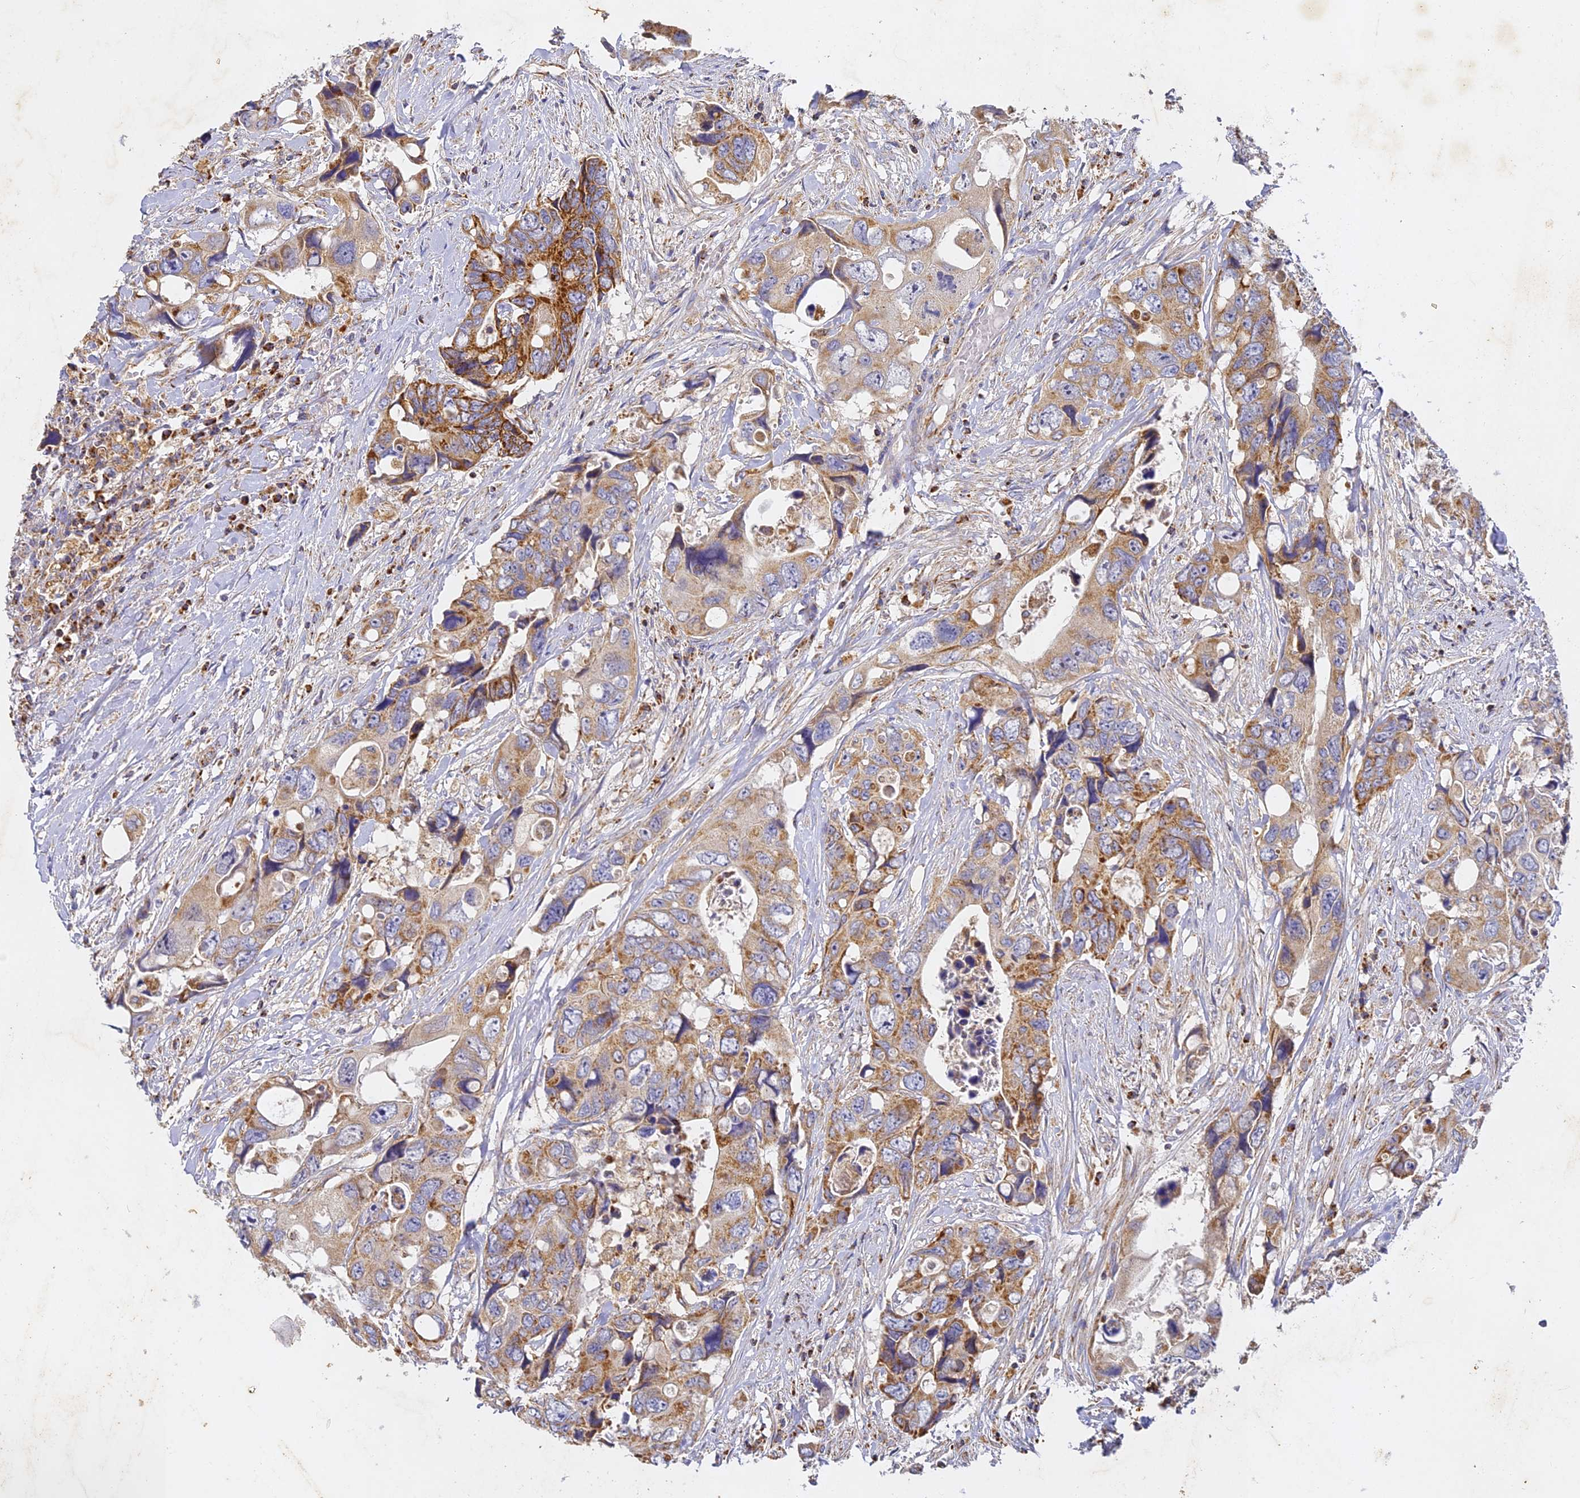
{"staining": {"intensity": "moderate", "quantity": ">75%", "location": "cytoplasmic/membranous"}, "tissue": "colorectal cancer", "cell_type": "Tumor cells", "image_type": "cancer", "snomed": [{"axis": "morphology", "description": "Adenocarcinoma, NOS"}, {"axis": "topography", "description": "Rectum"}], "caption": "Colorectal cancer stained with DAB (3,3'-diaminobenzidine) immunohistochemistry reveals medium levels of moderate cytoplasmic/membranous staining in approximately >75% of tumor cells.", "gene": "DONSON", "patient": {"sex": "male", "age": 57}}